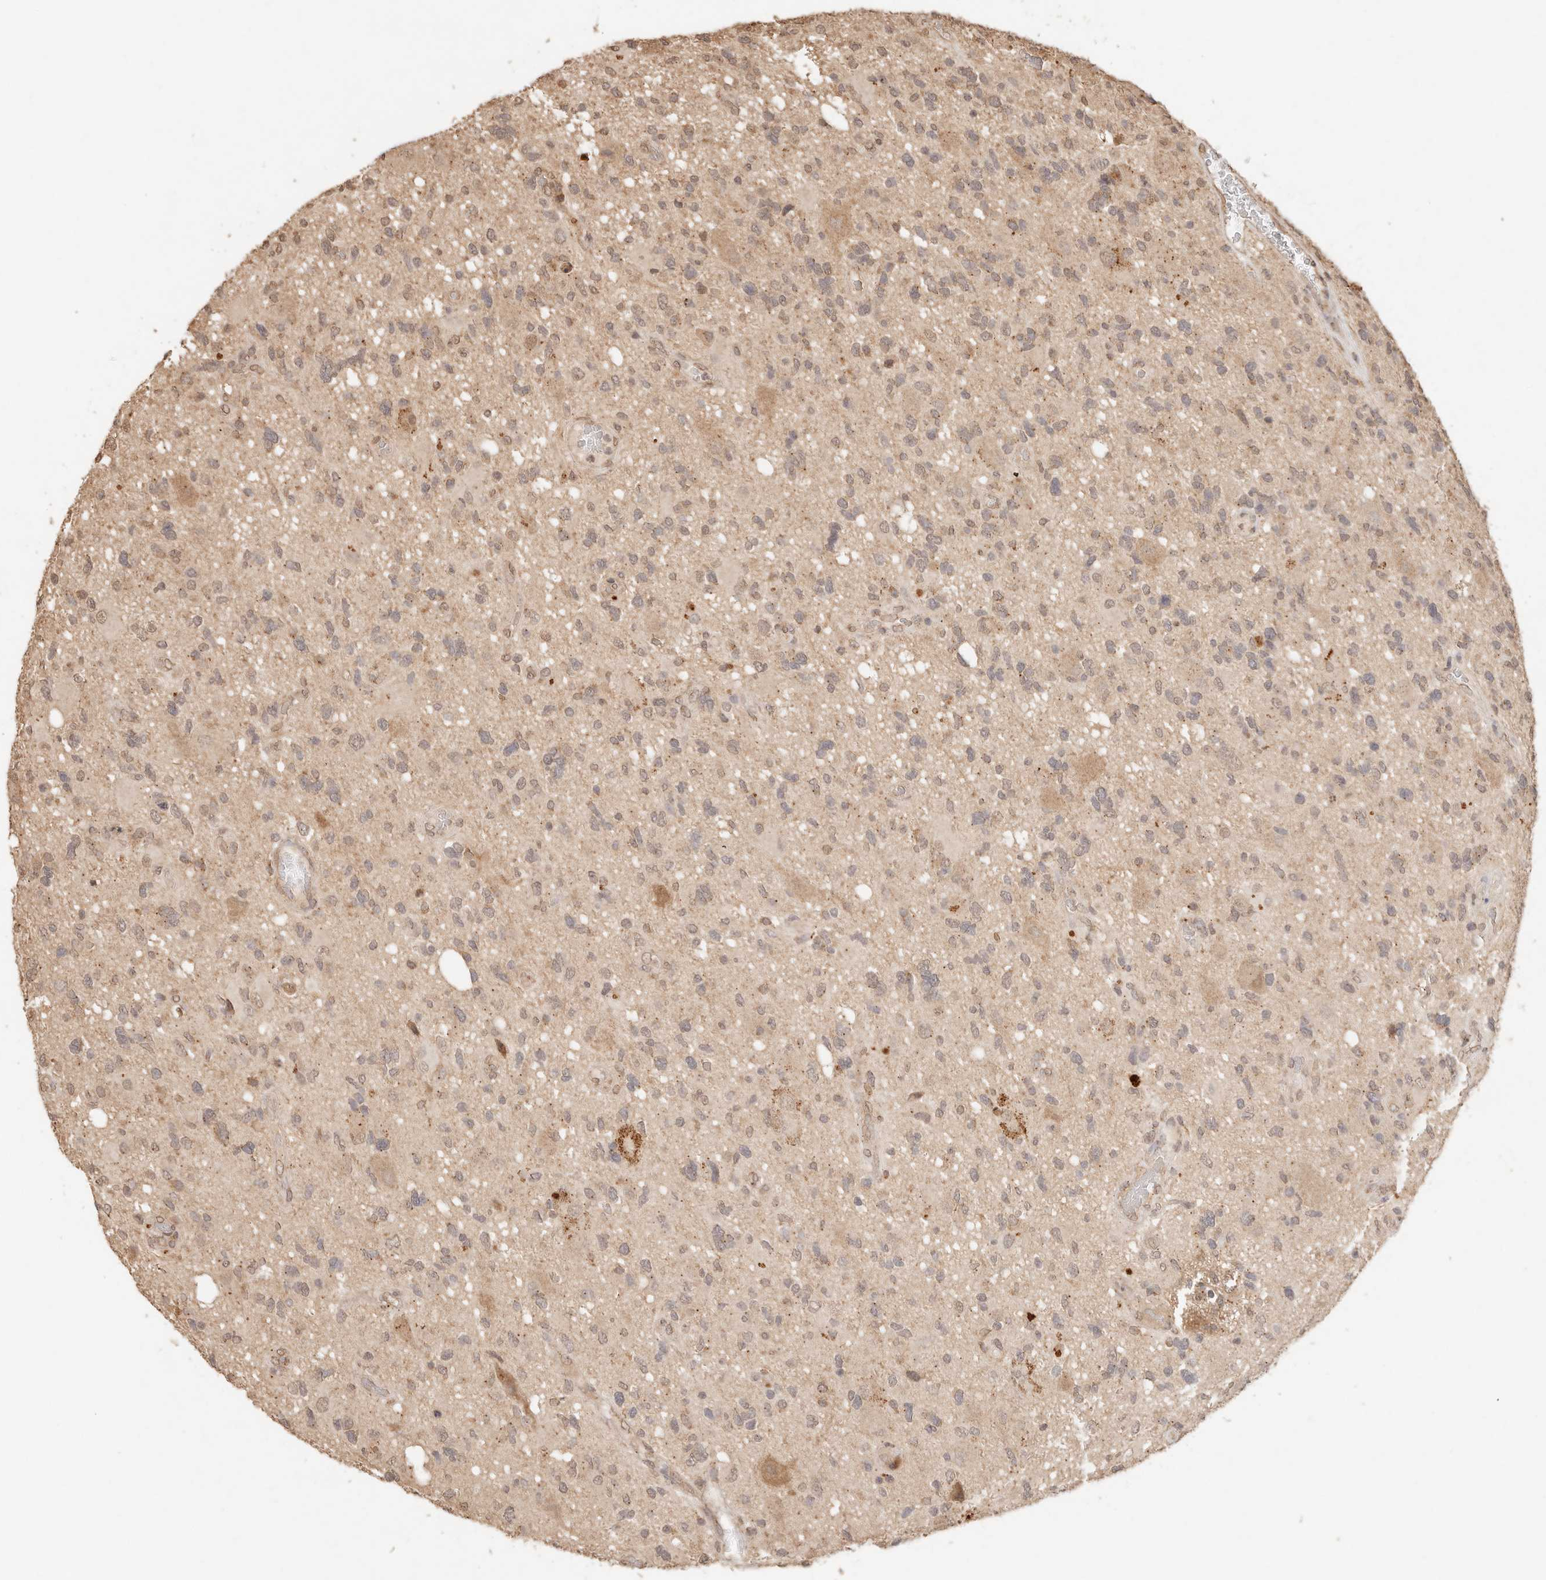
{"staining": {"intensity": "weak", "quantity": "25%-75%", "location": "nuclear"}, "tissue": "glioma", "cell_type": "Tumor cells", "image_type": "cancer", "snomed": [{"axis": "morphology", "description": "Glioma, malignant, High grade"}, {"axis": "topography", "description": "Brain"}], "caption": "IHC (DAB (3,3'-diaminobenzidine)) staining of human glioma exhibits weak nuclear protein positivity in approximately 25%-75% of tumor cells.", "gene": "LMO4", "patient": {"sex": "male", "age": 33}}